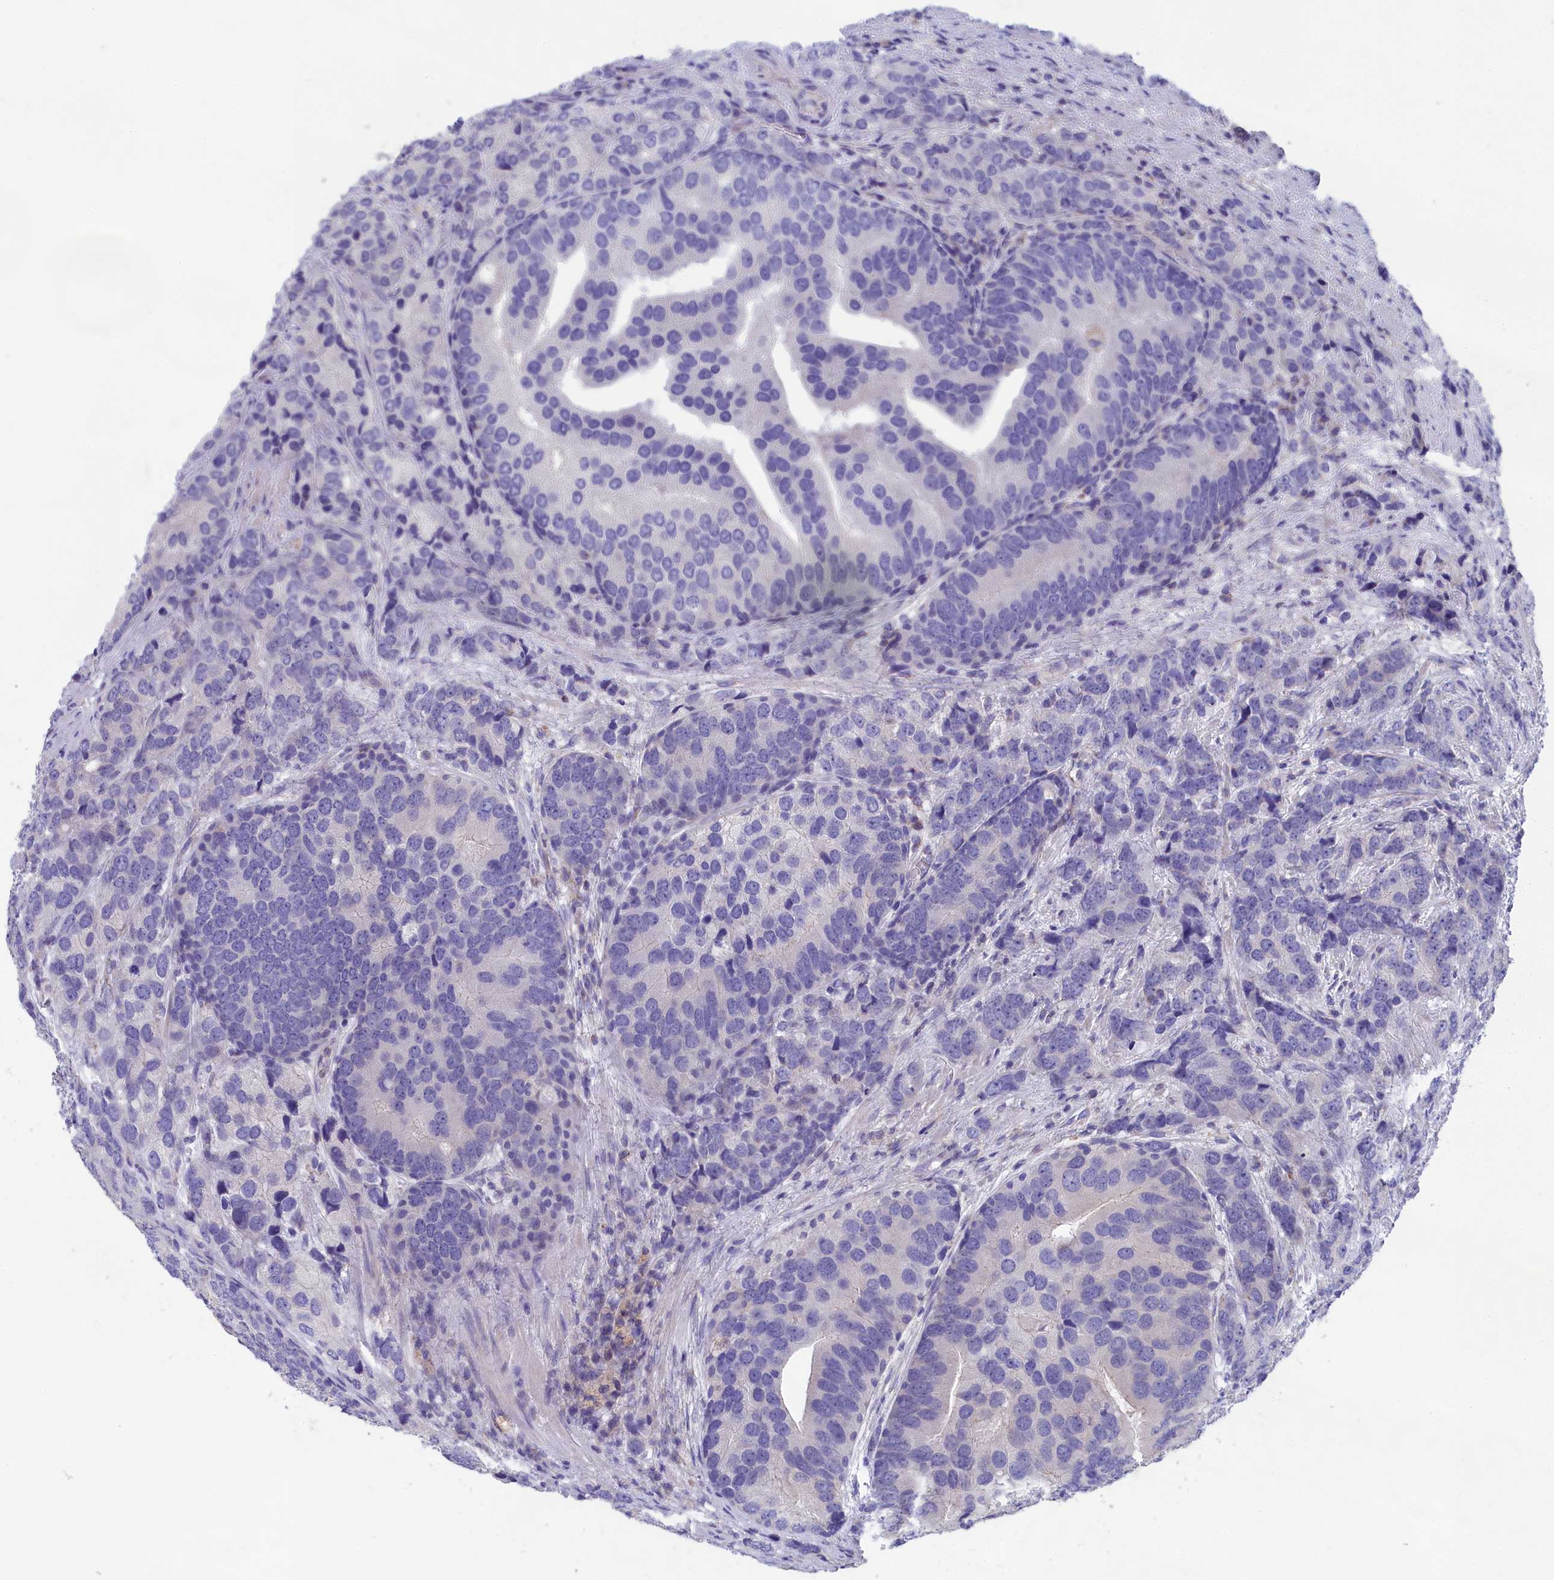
{"staining": {"intensity": "negative", "quantity": "none", "location": "none"}, "tissue": "prostate cancer", "cell_type": "Tumor cells", "image_type": "cancer", "snomed": [{"axis": "morphology", "description": "Adenocarcinoma, High grade"}, {"axis": "topography", "description": "Prostate"}], "caption": "Prostate cancer stained for a protein using IHC exhibits no positivity tumor cells.", "gene": "PRDM12", "patient": {"sex": "male", "age": 62}}